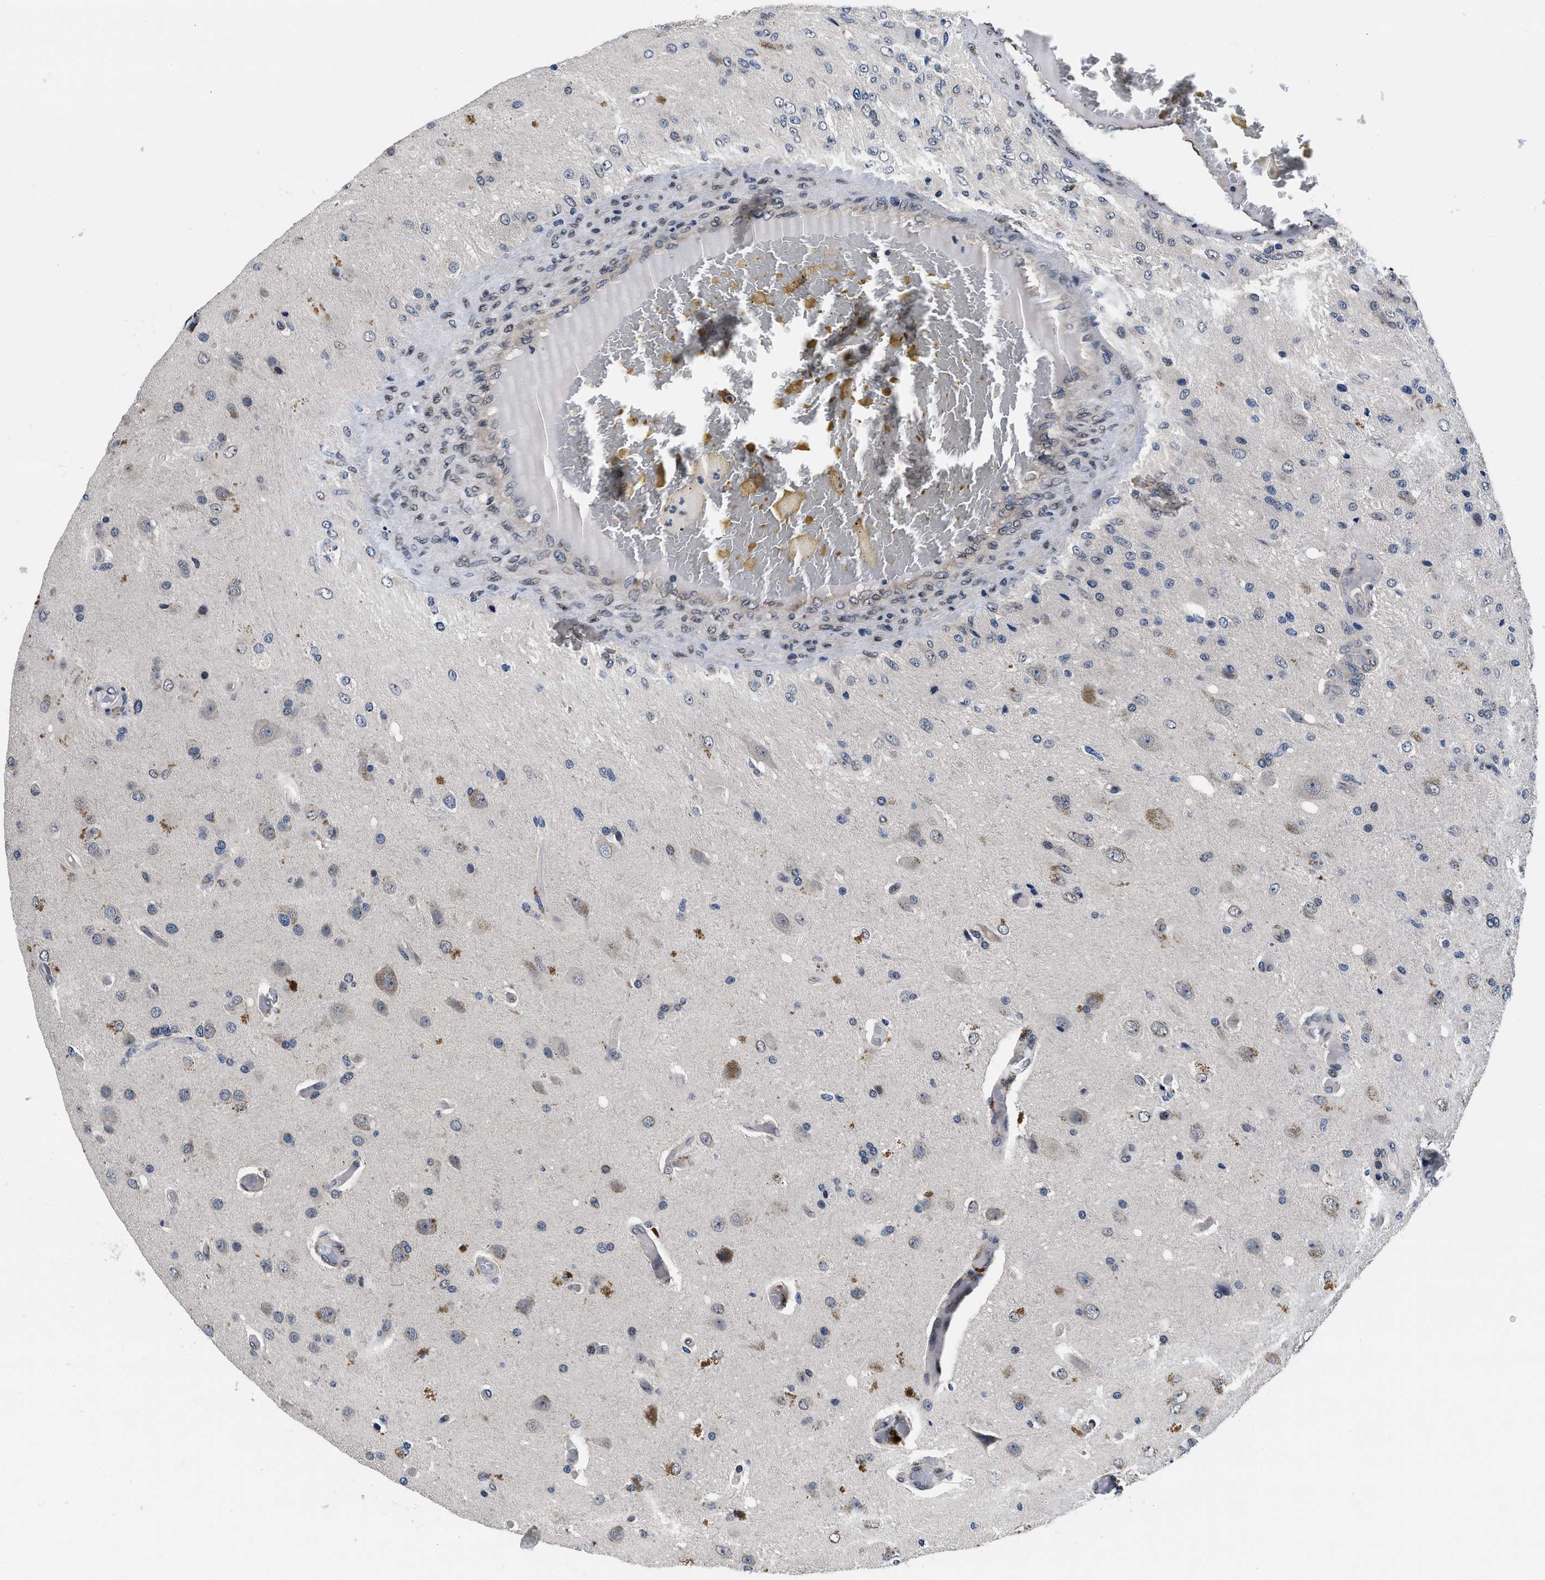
{"staining": {"intensity": "negative", "quantity": "none", "location": "none"}, "tissue": "glioma", "cell_type": "Tumor cells", "image_type": "cancer", "snomed": [{"axis": "morphology", "description": "Normal tissue, NOS"}, {"axis": "morphology", "description": "Glioma, malignant, High grade"}, {"axis": "topography", "description": "Cerebral cortex"}], "caption": "IHC of glioma exhibits no expression in tumor cells.", "gene": "SNX10", "patient": {"sex": "male", "age": 77}}